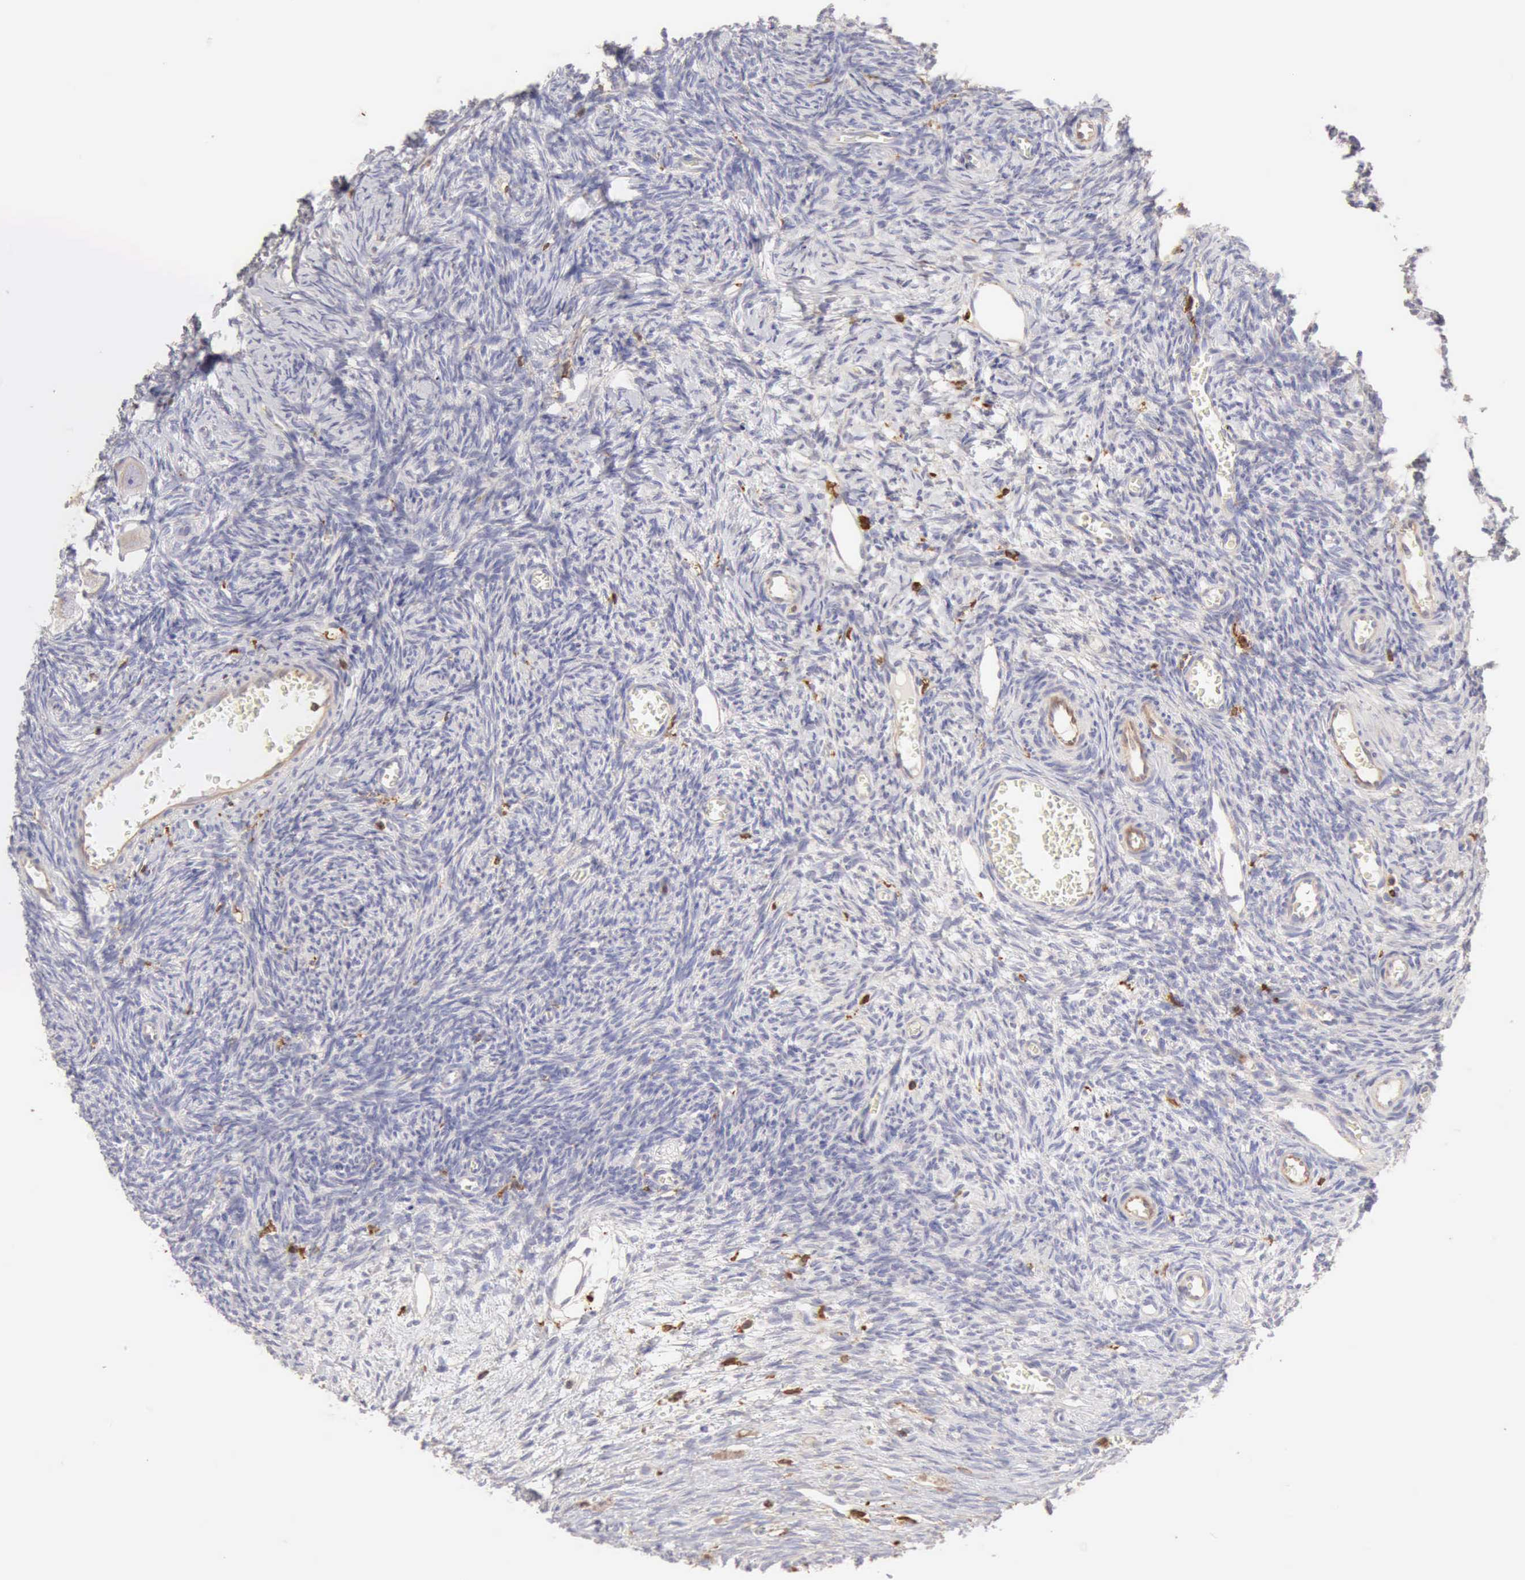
{"staining": {"intensity": "negative", "quantity": "none", "location": "none"}, "tissue": "ovary", "cell_type": "Ovarian stroma cells", "image_type": "normal", "snomed": [{"axis": "morphology", "description": "Normal tissue, NOS"}, {"axis": "topography", "description": "Ovary"}], "caption": "IHC photomicrograph of benign human ovary stained for a protein (brown), which shows no positivity in ovarian stroma cells.", "gene": "ARHGAP4", "patient": {"sex": "female", "age": 27}}